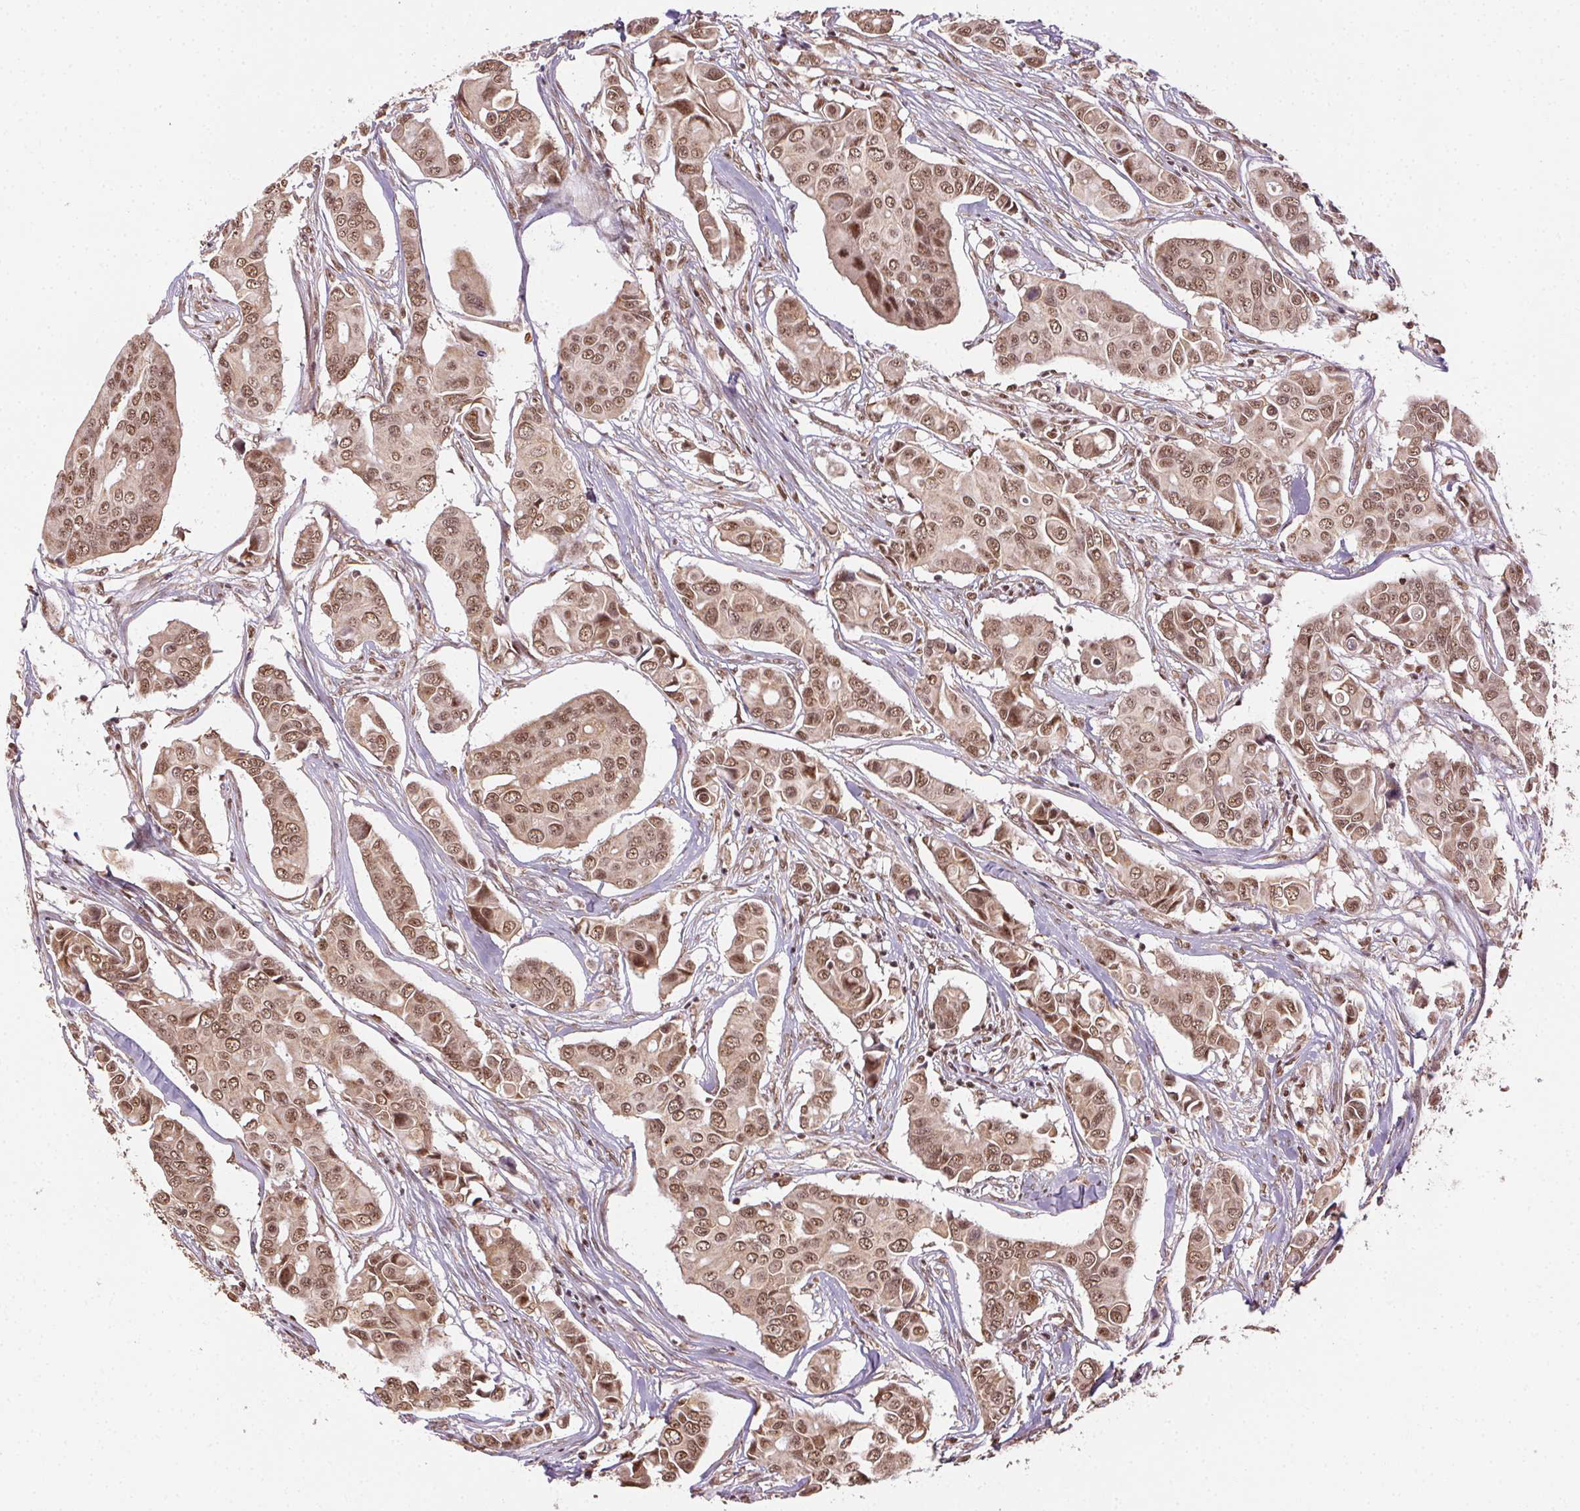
{"staining": {"intensity": "moderate", "quantity": ">75%", "location": "cytoplasmic/membranous,nuclear"}, "tissue": "breast cancer", "cell_type": "Tumor cells", "image_type": "cancer", "snomed": [{"axis": "morphology", "description": "Duct carcinoma"}, {"axis": "topography", "description": "Breast"}], "caption": "Moderate cytoplasmic/membranous and nuclear expression is appreciated in approximately >75% of tumor cells in breast cancer.", "gene": "TREML4", "patient": {"sex": "female", "age": 54}}